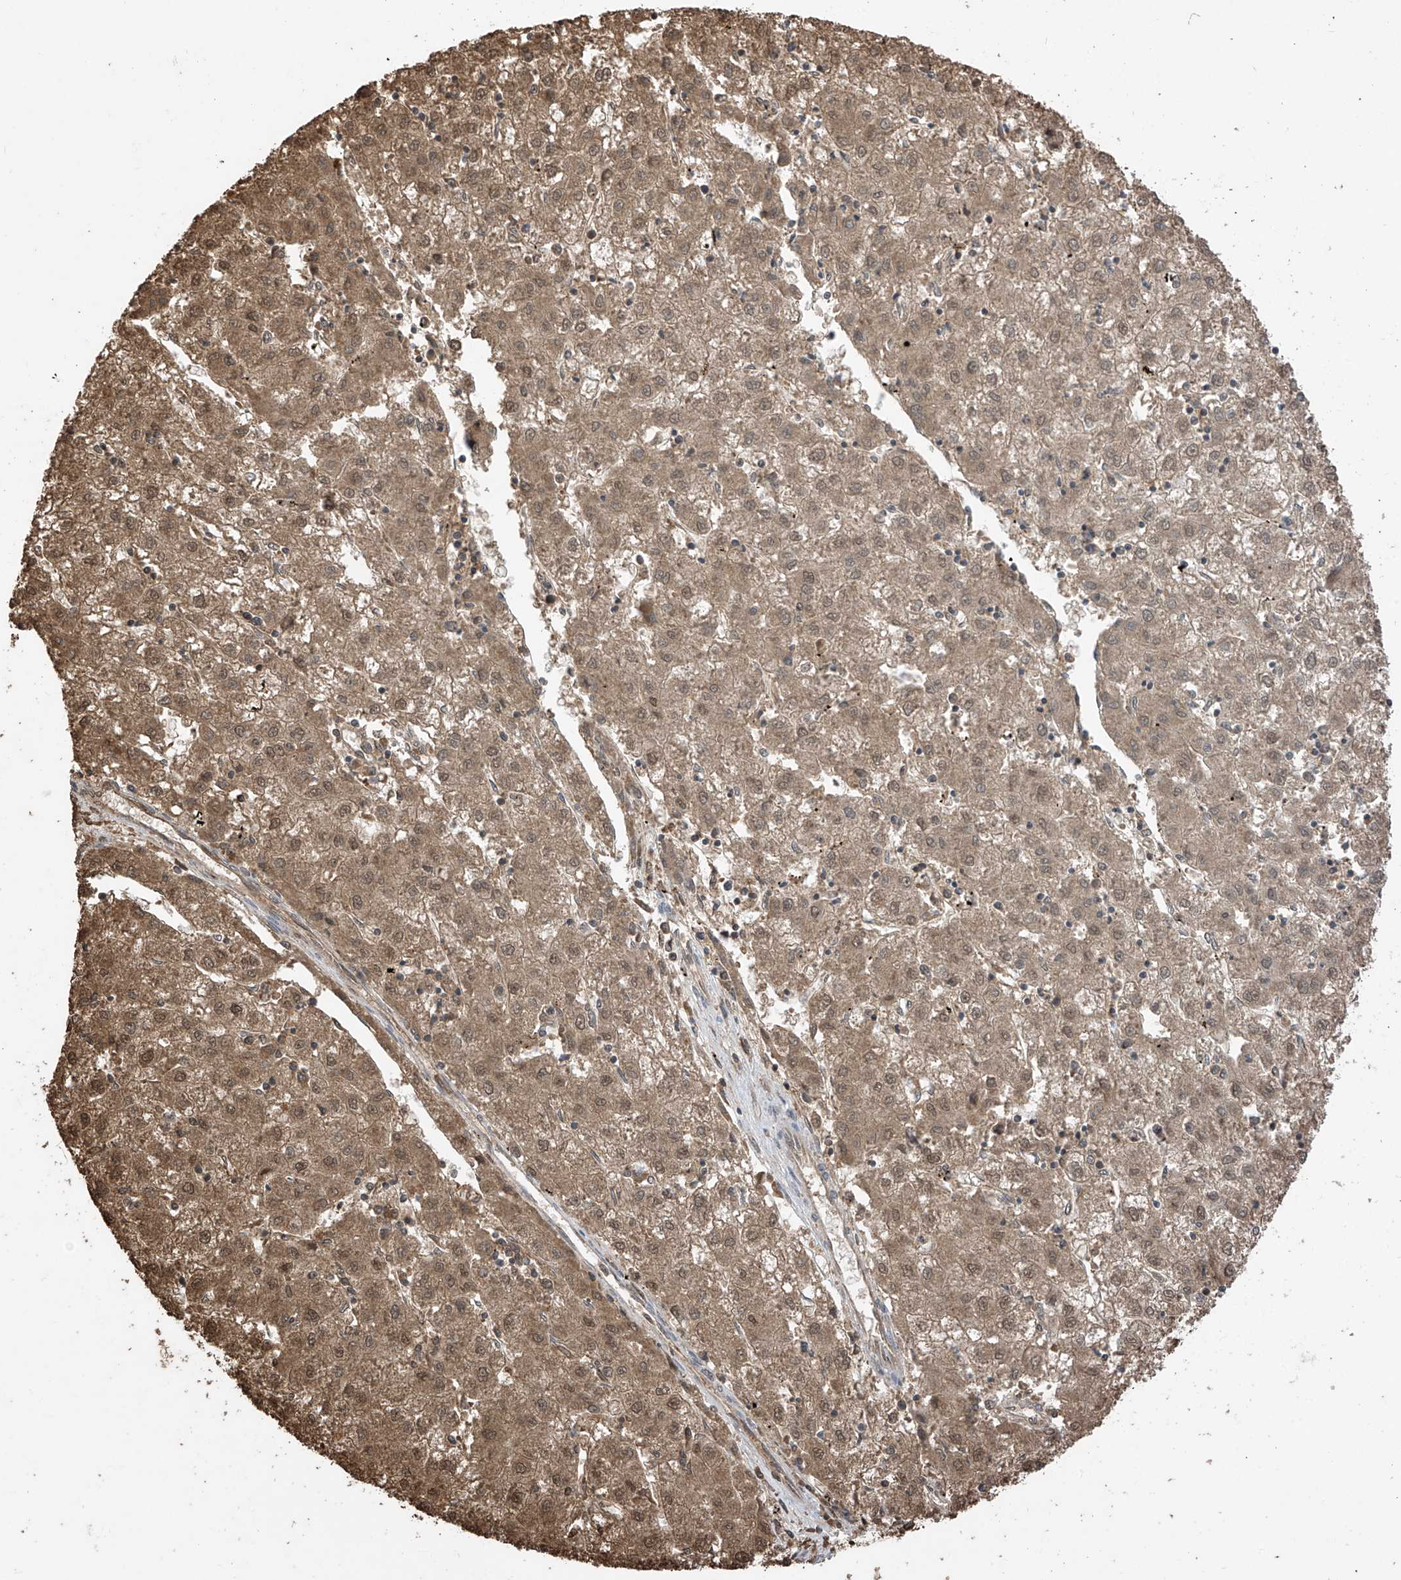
{"staining": {"intensity": "moderate", "quantity": ">75%", "location": "cytoplasmic/membranous,nuclear"}, "tissue": "liver cancer", "cell_type": "Tumor cells", "image_type": "cancer", "snomed": [{"axis": "morphology", "description": "Carcinoma, Hepatocellular, NOS"}, {"axis": "topography", "description": "Liver"}], "caption": "The immunohistochemical stain highlights moderate cytoplasmic/membranous and nuclear positivity in tumor cells of hepatocellular carcinoma (liver) tissue. Using DAB (3,3'-diaminobenzidine) (brown) and hematoxylin (blue) stains, captured at high magnification using brightfield microscopy.", "gene": "PNPT1", "patient": {"sex": "male", "age": 72}}